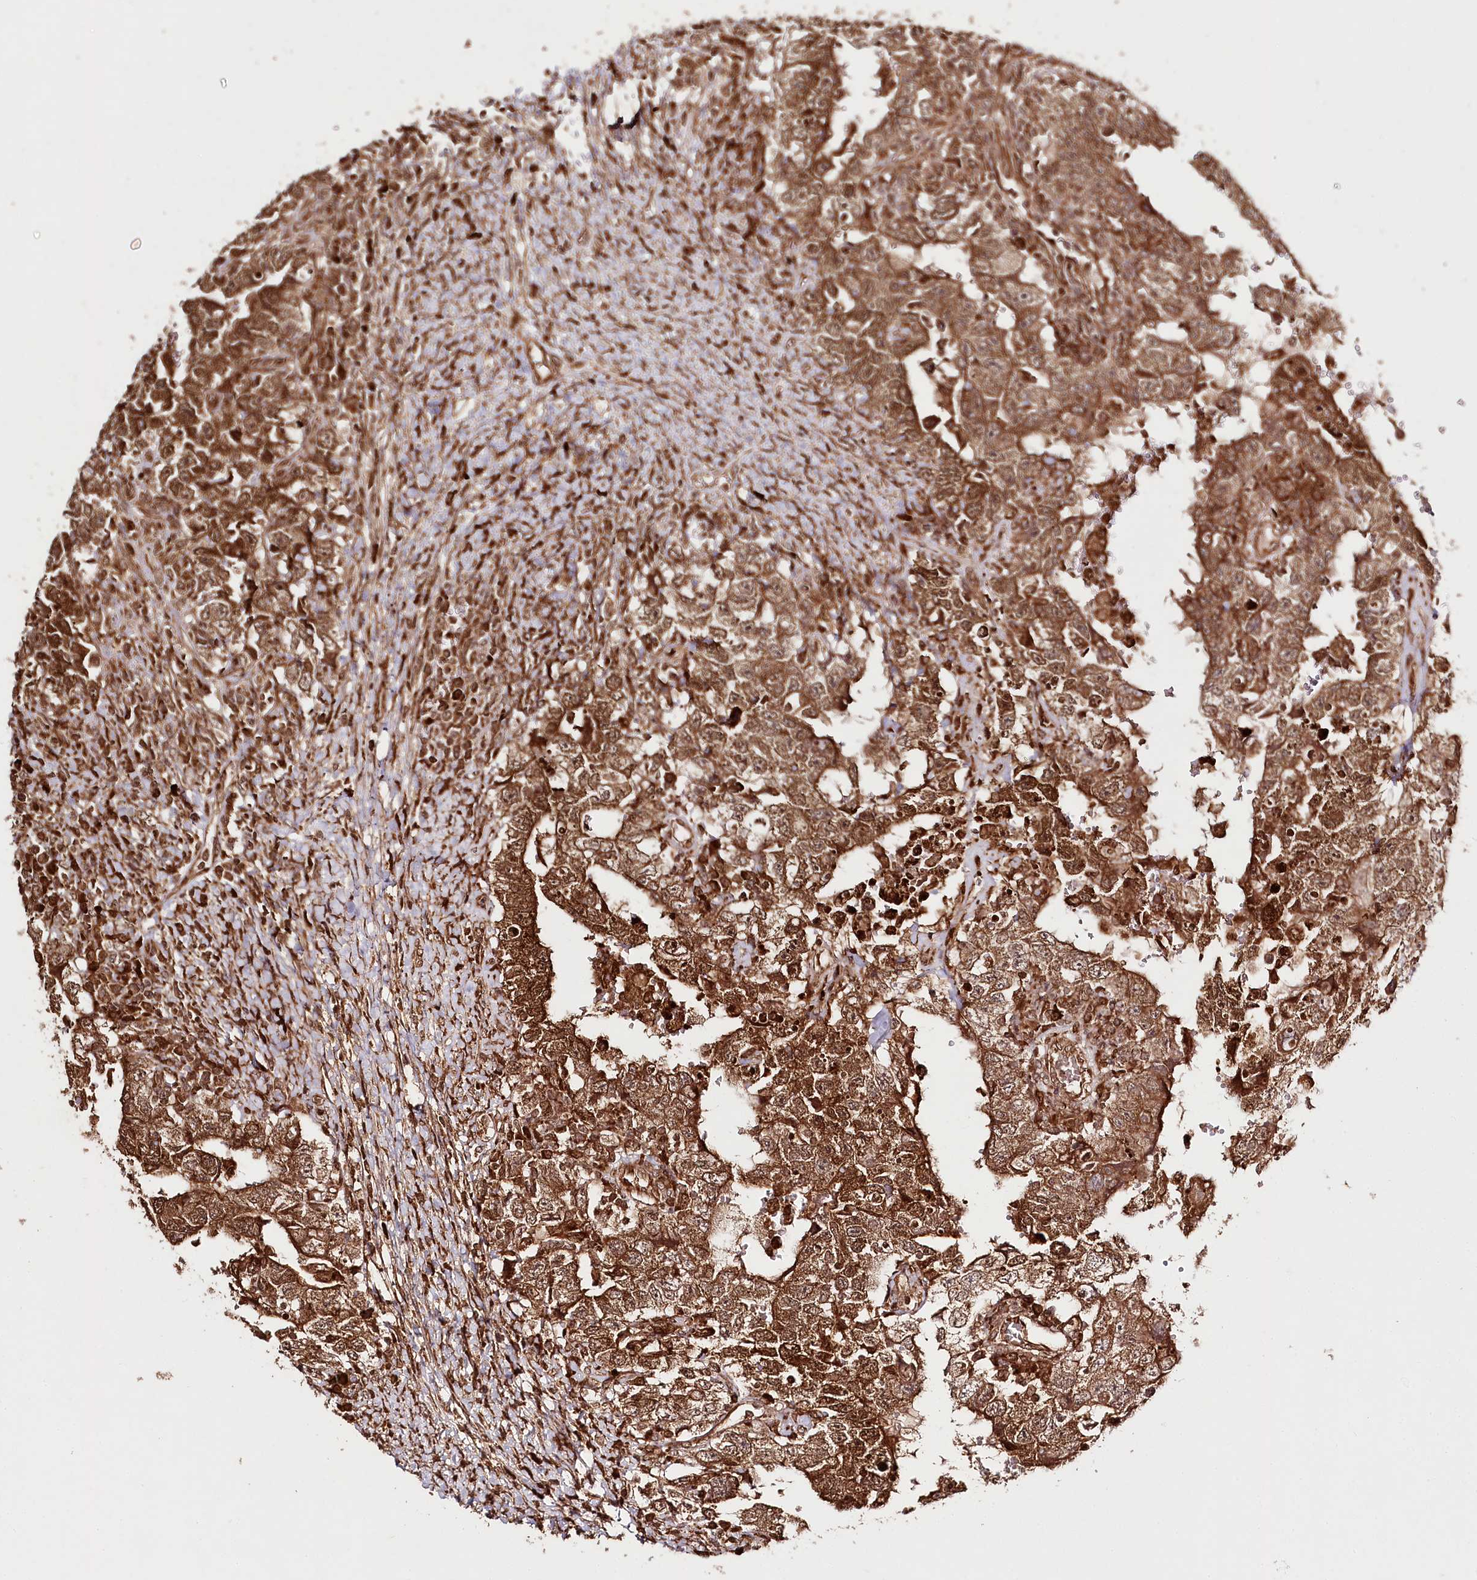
{"staining": {"intensity": "strong", "quantity": ">75%", "location": "cytoplasmic/membranous,nuclear"}, "tissue": "testis cancer", "cell_type": "Tumor cells", "image_type": "cancer", "snomed": [{"axis": "morphology", "description": "Carcinoma, Embryonal, NOS"}, {"axis": "topography", "description": "Testis"}], "caption": "Embryonal carcinoma (testis) was stained to show a protein in brown. There is high levels of strong cytoplasmic/membranous and nuclear staining in approximately >75% of tumor cells.", "gene": "ULK2", "patient": {"sex": "male", "age": 26}}